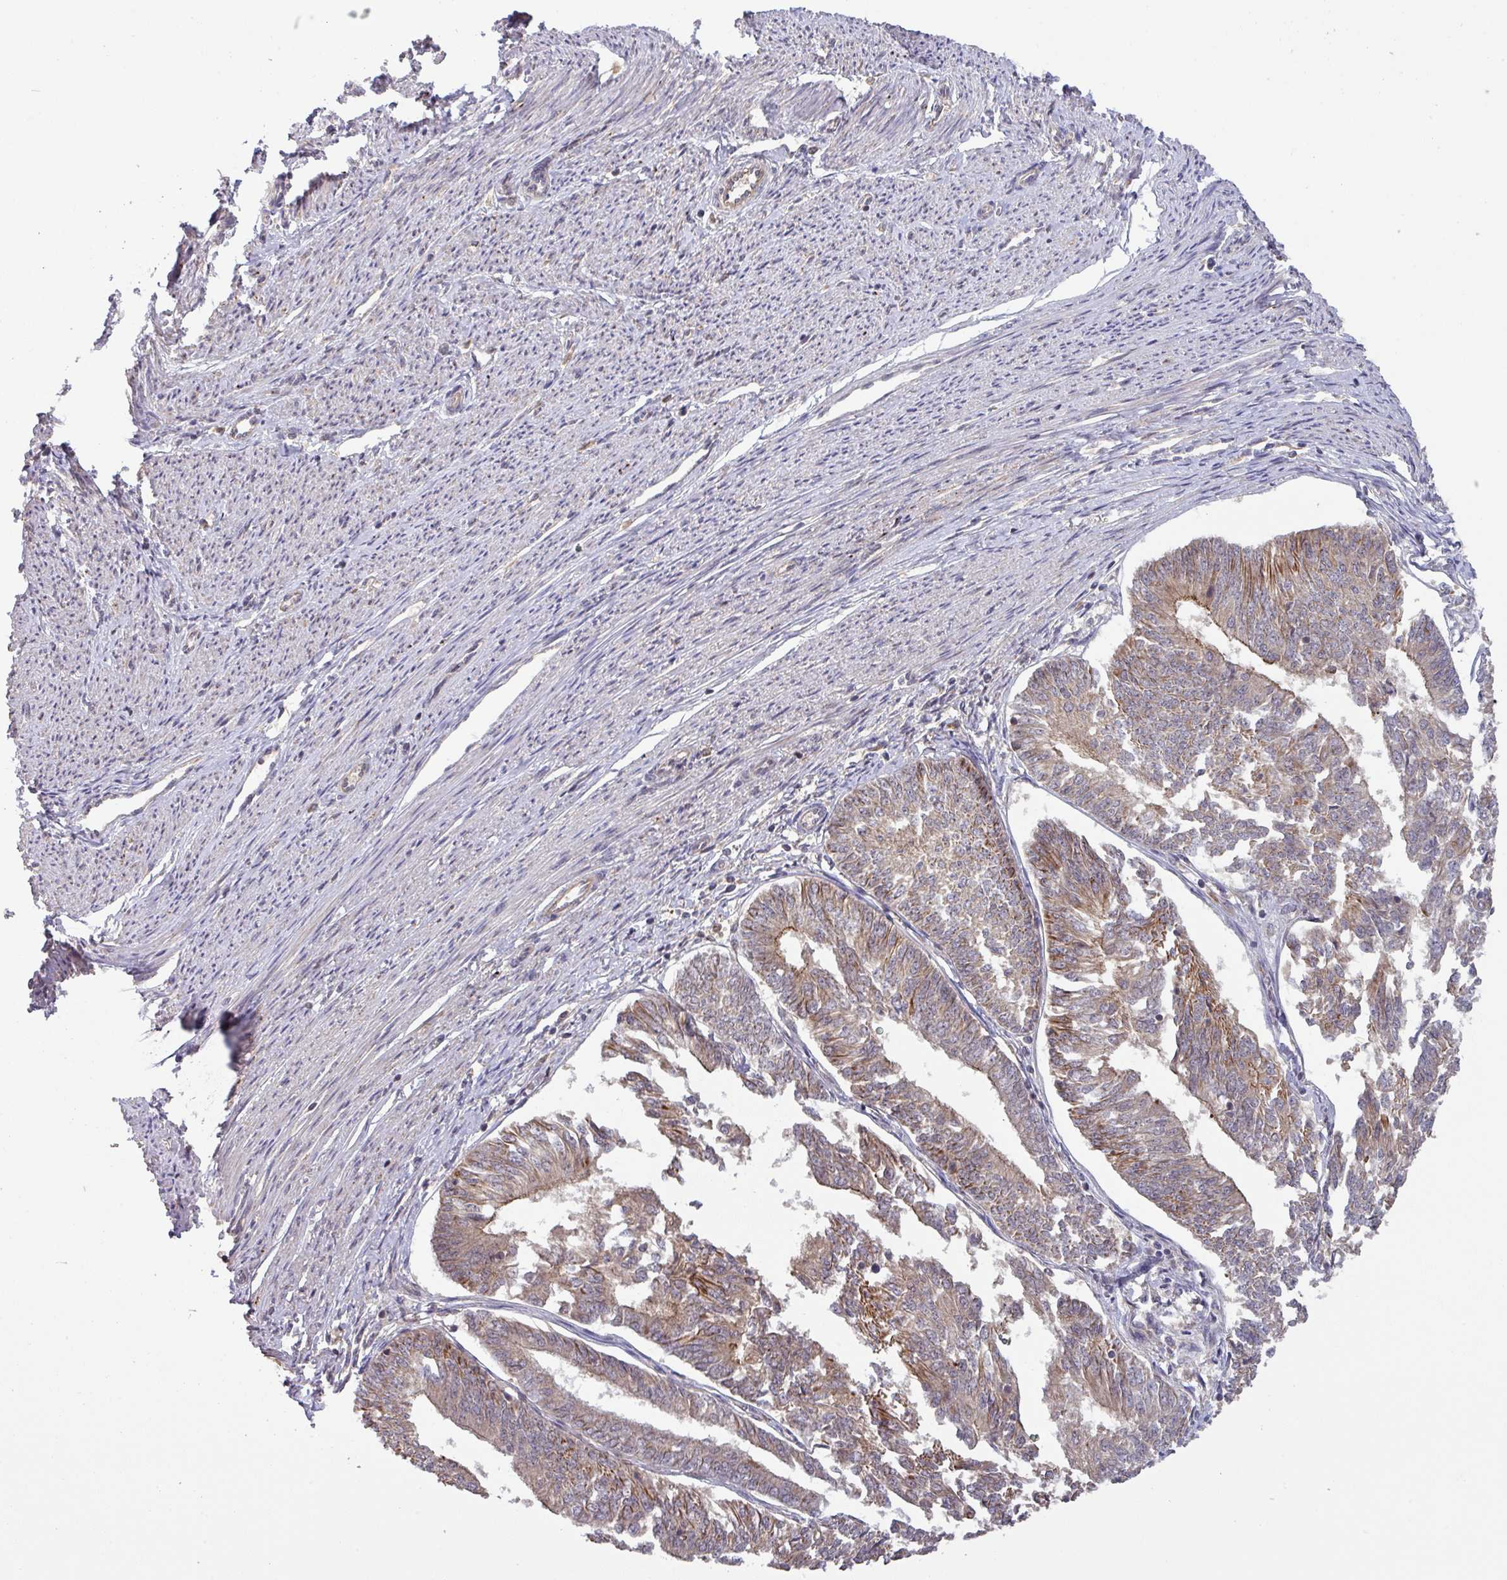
{"staining": {"intensity": "moderate", "quantity": "25%-75%", "location": "cytoplasmic/membranous"}, "tissue": "endometrial cancer", "cell_type": "Tumor cells", "image_type": "cancer", "snomed": [{"axis": "morphology", "description": "Adenocarcinoma, NOS"}, {"axis": "topography", "description": "Endometrium"}], "caption": "Endometrial adenocarcinoma stained with a brown dye shows moderate cytoplasmic/membranous positive expression in about 25%-75% of tumor cells.", "gene": "CCDC121", "patient": {"sex": "female", "age": 58}}